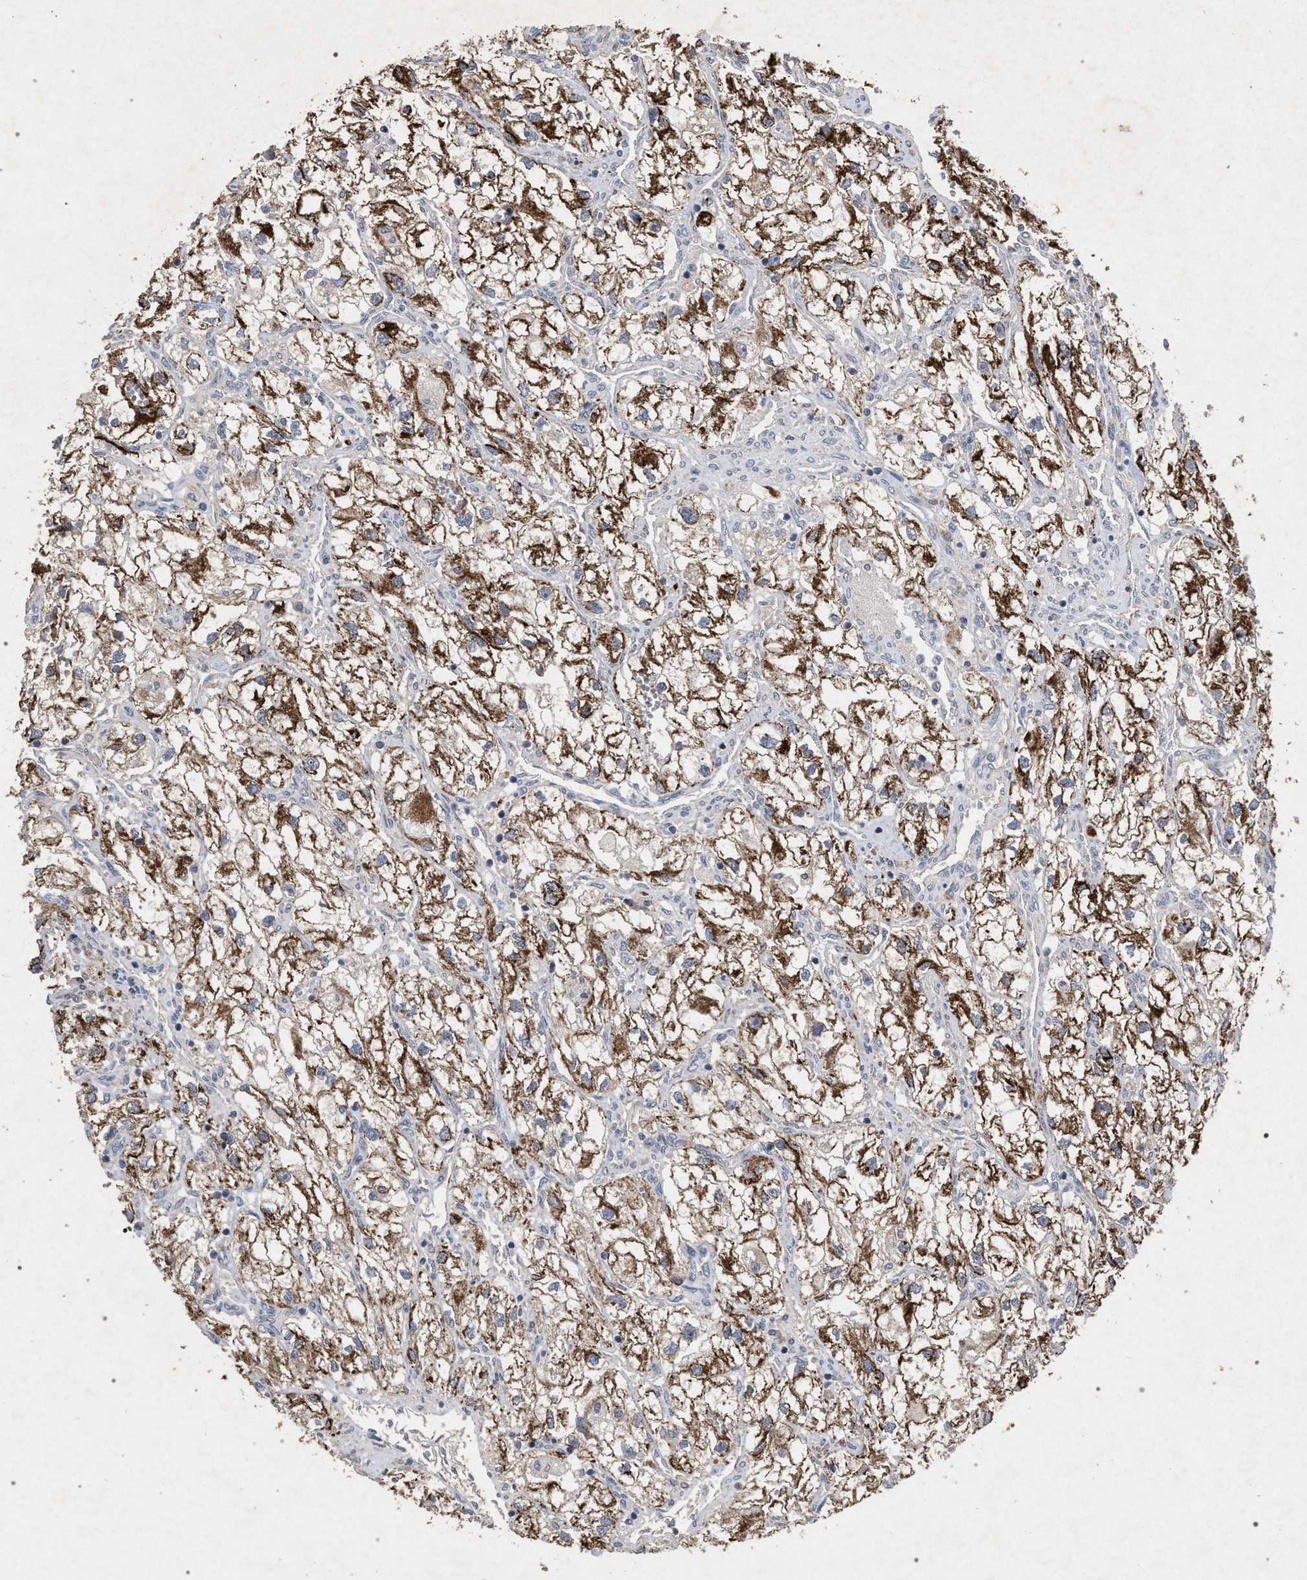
{"staining": {"intensity": "strong", "quantity": ">75%", "location": "cytoplasmic/membranous"}, "tissue": "renal cancer", "cell_type": "Tumor cells", "image_type": "cancer", "snomed": [{"axis": "morphology", "description": "Adenocarcinoma, NOS"}, {"axis": "topography", "description": "Kidney"}], "caption": "Immunohistochemical staining of human renal adenocarcinoma reveals strong cytoplasmic/membranous protein staining in about >75% of tumor cells.", "gene": "PKD2L1", "patient": {"sex": "female", "age": 70}}